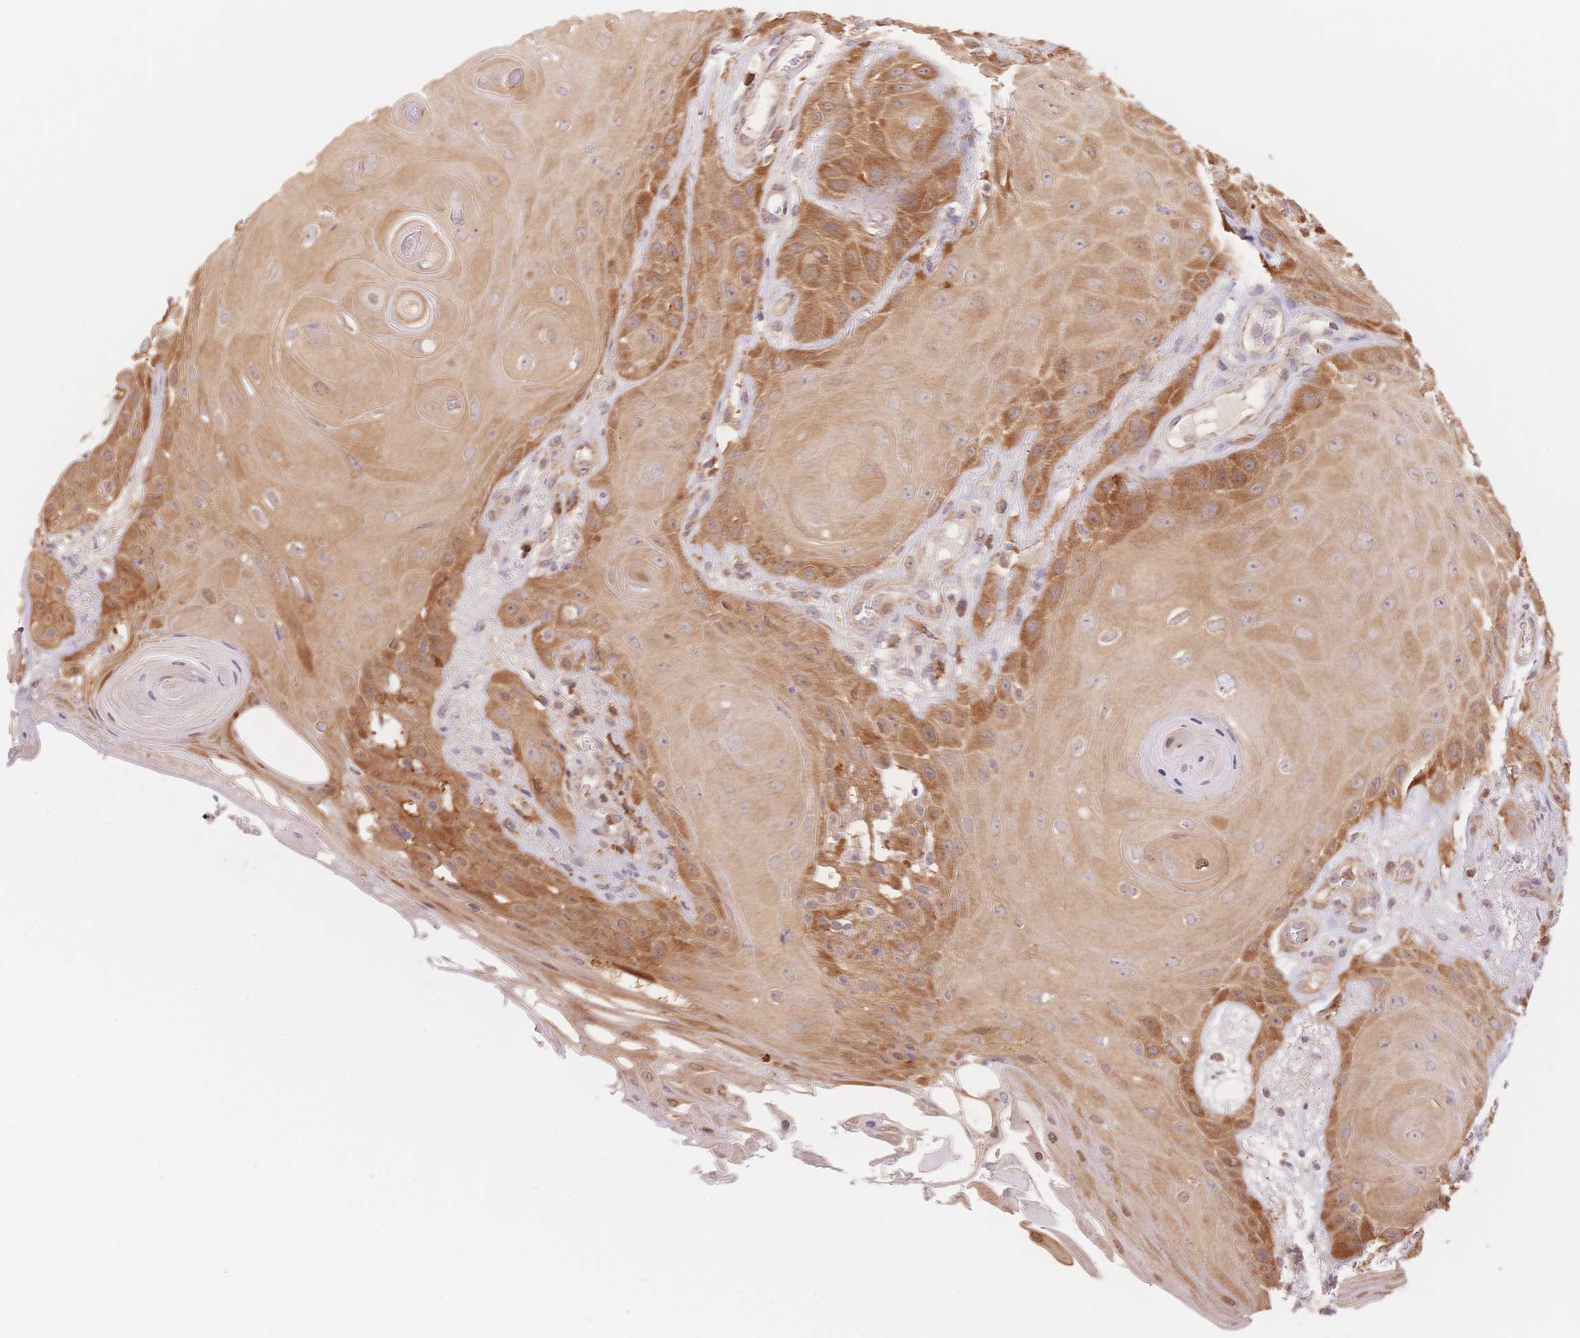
{"staining": {"intensity": "moderate", "quantity": ">75%", "location": "cytoplasmic/membranous"}, "tissue": "skin cancer", "cell_type": "Tumor cells", "image_type": "cancer", "snomed": [{"axis": "morphology", "description": "Squamous cell carcinoma, NOS"}, {"axis": "topography", "description": "Skin"}], "caption": "Protein expression analysis of skin cancer (squamous cell carcinoma) shows moderate cytoplasmic/membranous staining in about >75% of tumor cells. (DAB IHC, brown staining for protein, blue staining for nuclei).", "gene": "STK39", "patient": {"sex": "male", "age": 62}}